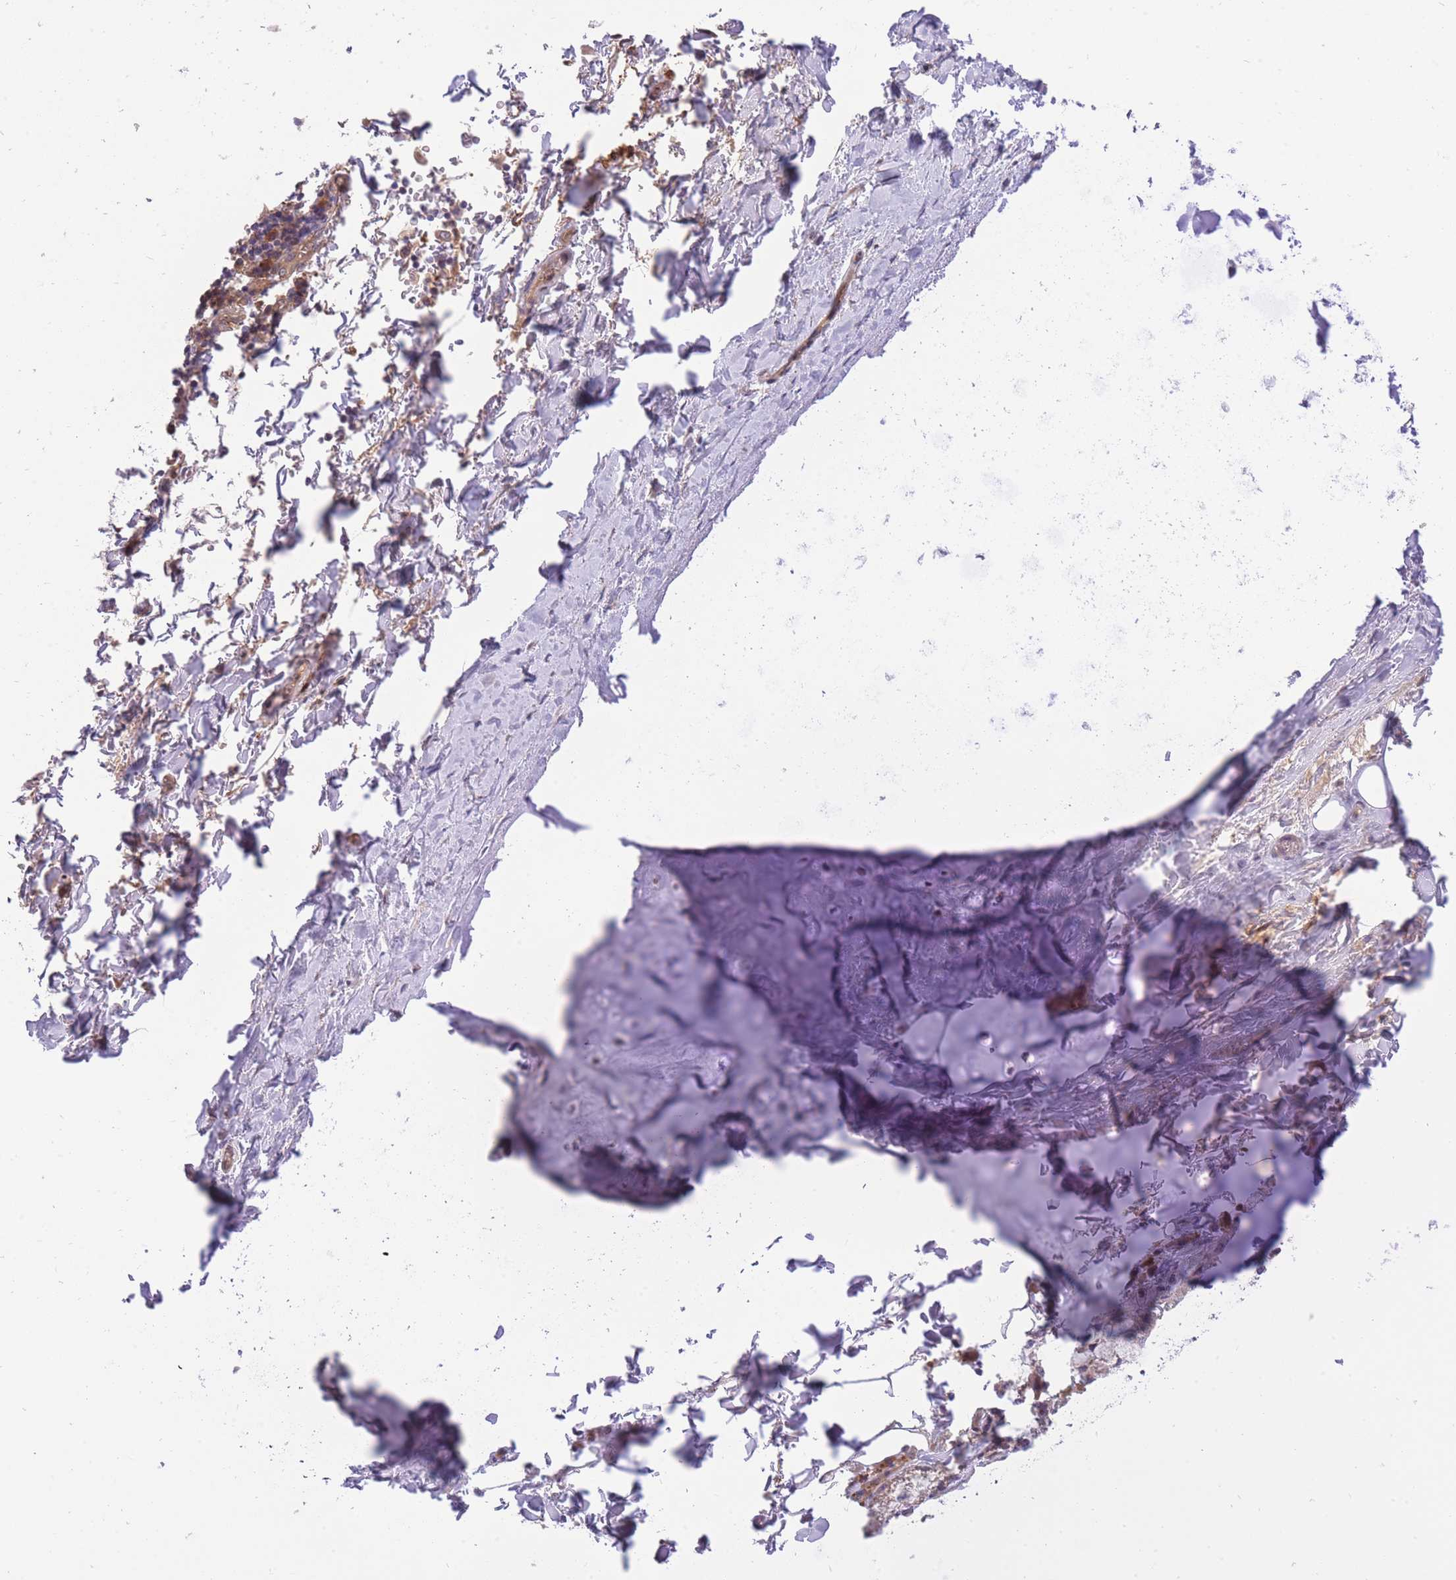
{"staining": {"intensity": "negative", "quantity": "none", "location": "none"}, "tissue": "adipose tissue", "cell_type": "Adipocytes", "image_type": "normal", "snomed": [{"axis": "morphology", "description": "Normal tissue, NOS"}, {"axis": "topography", "description": "Cartilage tissue"}, {"axis": "topography", "description": "Bronchus"}], "caption": "Adipocytes show no significant protein positivity in unremarkable adipose tissue. The staining was performed using DAB (3,3'-diaminobenzidine) to visualize the protein expression in brown, while the nuclei were stained in blue with hematoxylin (Magnification: 20x).", "gene": "CRYGN", "patient": {"sex": "male", "age": 63}}